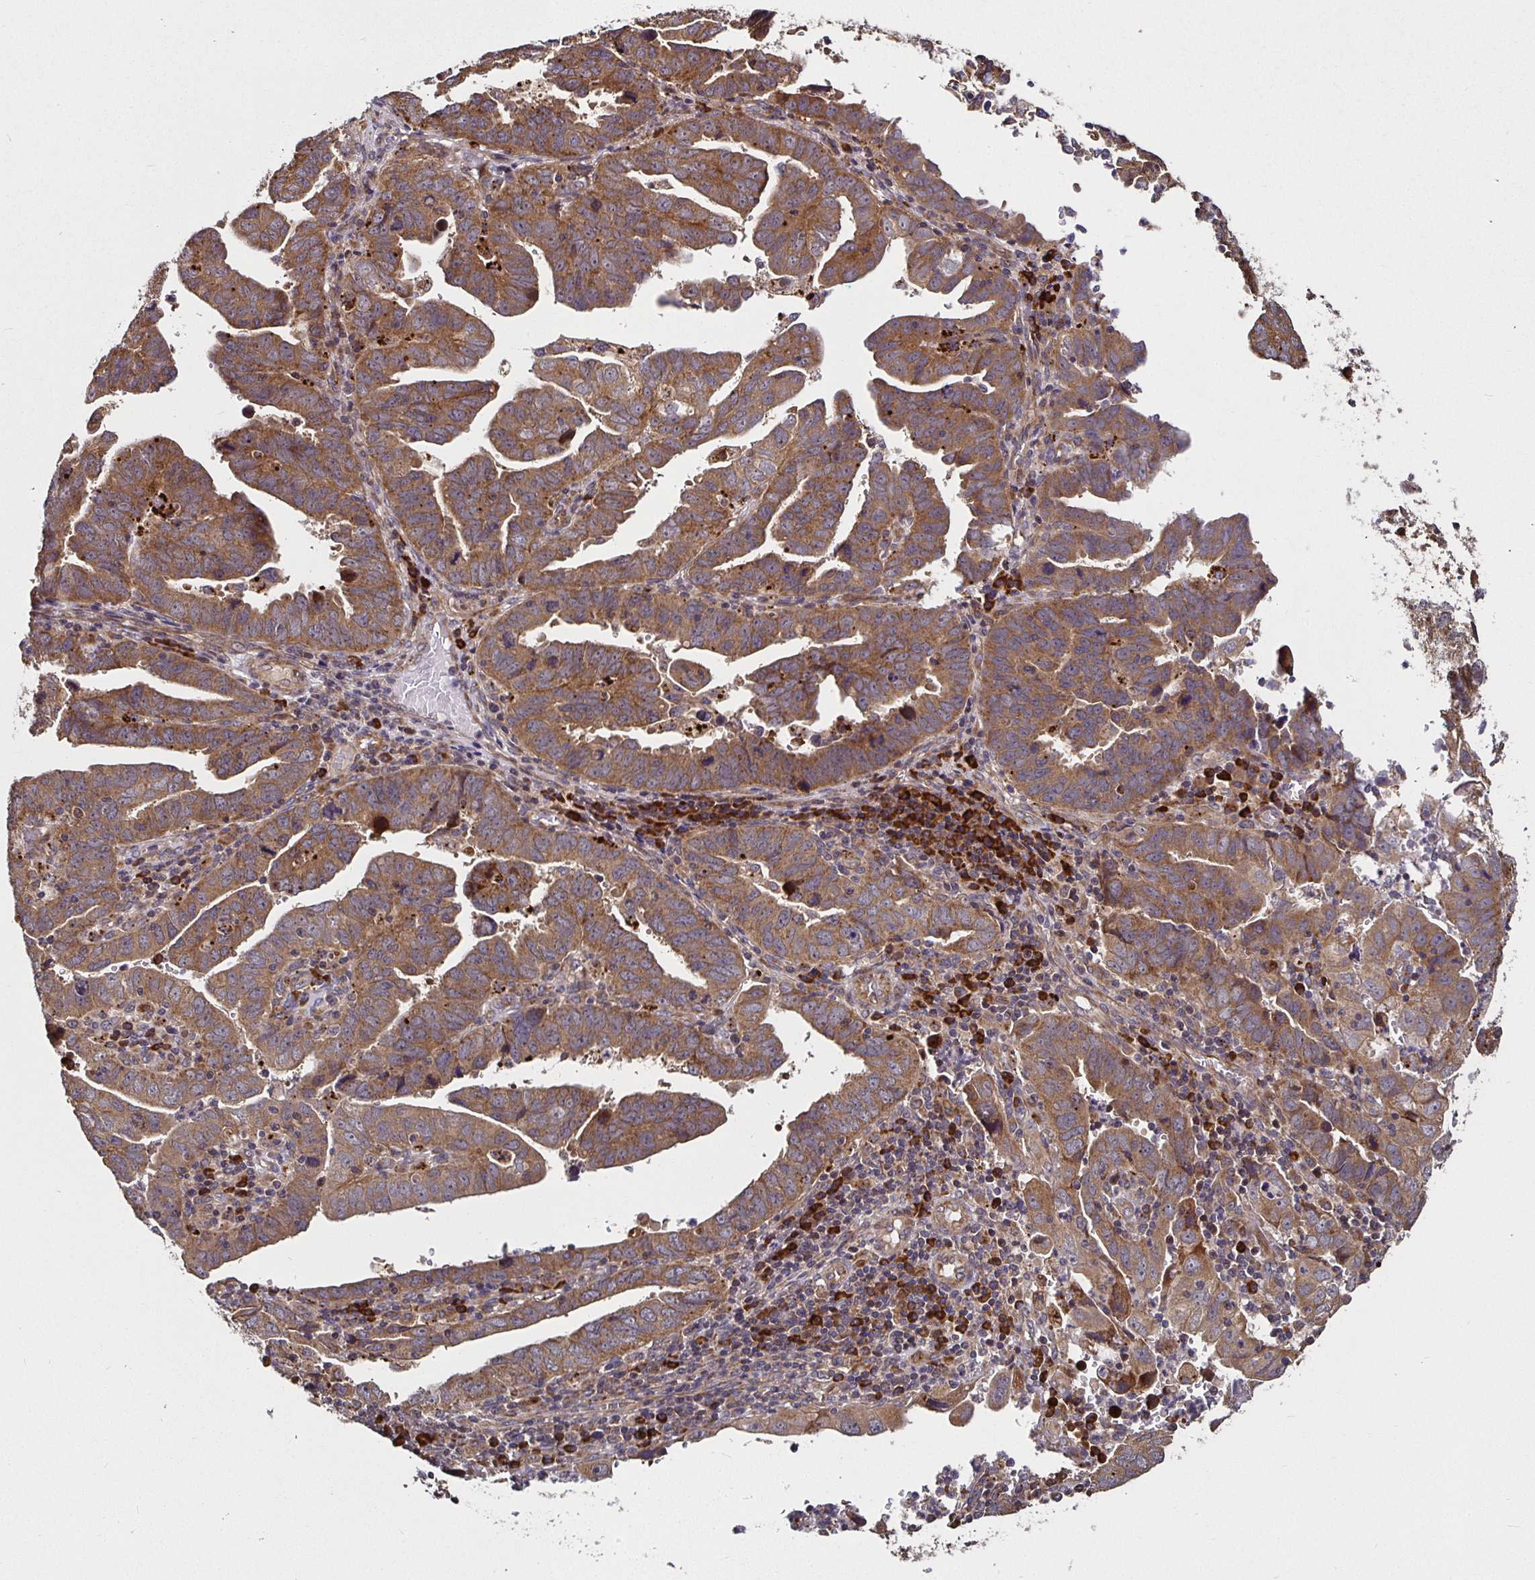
{"staining": {"intensity": "moderate", "quantity": ">75%", "location": "cytoplasmic/membranous"}, "tissue": "endometrial cancer", "cell_type": "Tumor cells", "image_type": "cancer", "snomed": [{"axis": "morphology", "description": "Adenocarcinoma, NOS"}, {"axis": "topography", "description": "Uterus"}], "caption": "DAB immunohistochemical staining of human endometrial cancer (adenocarcinoma) shows moderate cytoplasmic/membranous protein positivity in approximately >75% of tumor cells. (Brightfield microscopy of DAB IHC at high magnification).", "gene": "MLST8", "patient": {"sex": "female", "age": 62}}